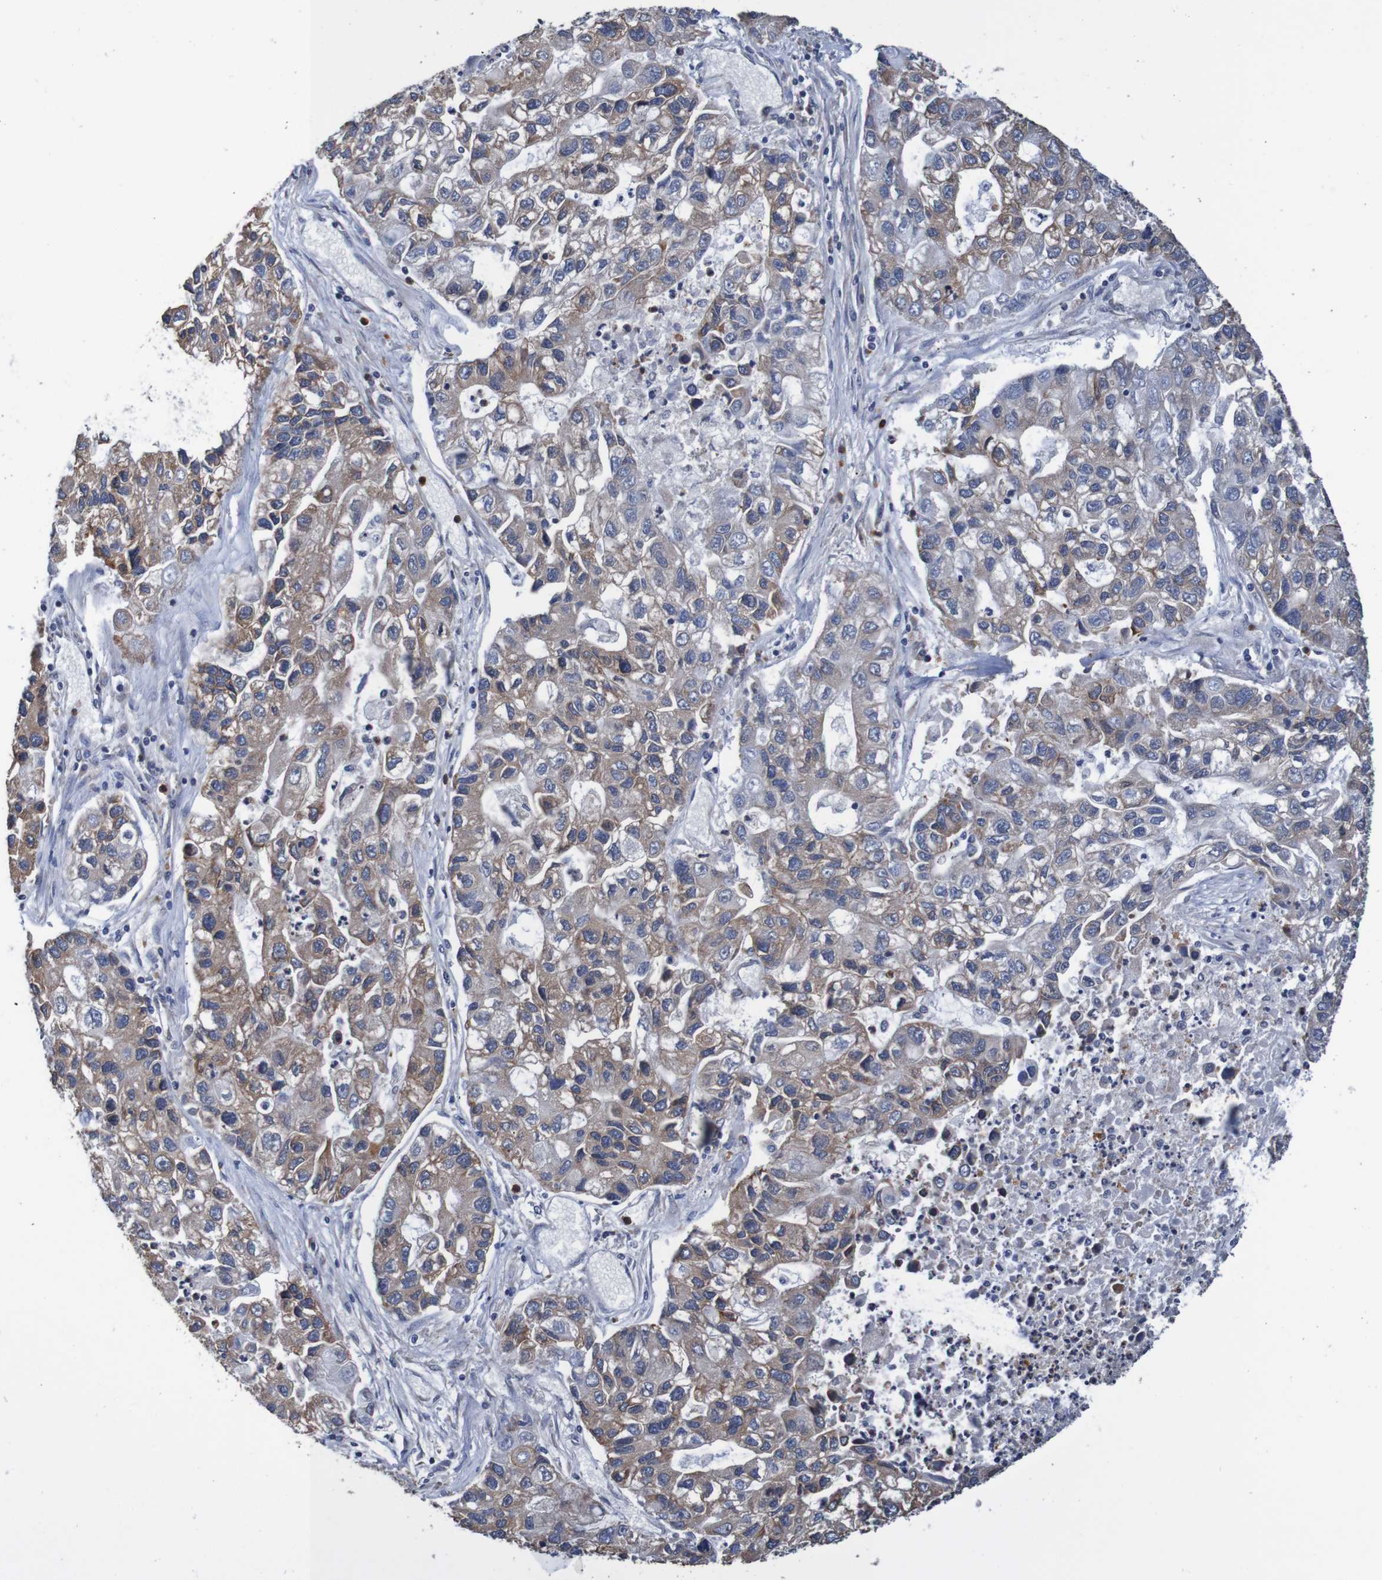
{"staining": {"intensity": "moderate", "quantity": ">75%", "location": "cytoplasmic/membranous"}, "tissue": "lung cancer", "cell_type": "Tumor cells", "image_type": "cancer", "snomed": [{"axis": "morphology", "description": "Adenocarcinoma, NOS"}, {"axis": "topography", "description": "Lung"}], "caption": "Protein expression analysis of human lung cancer (adenocarcinoma) reveals moderate cytoplasmic/membranous positivity in approximately >75% of tumor cells. (IHC, brightfield microscopy, high magnification).", "gene": "FIBP", "patient": {"sex": "female", "age": 51}}